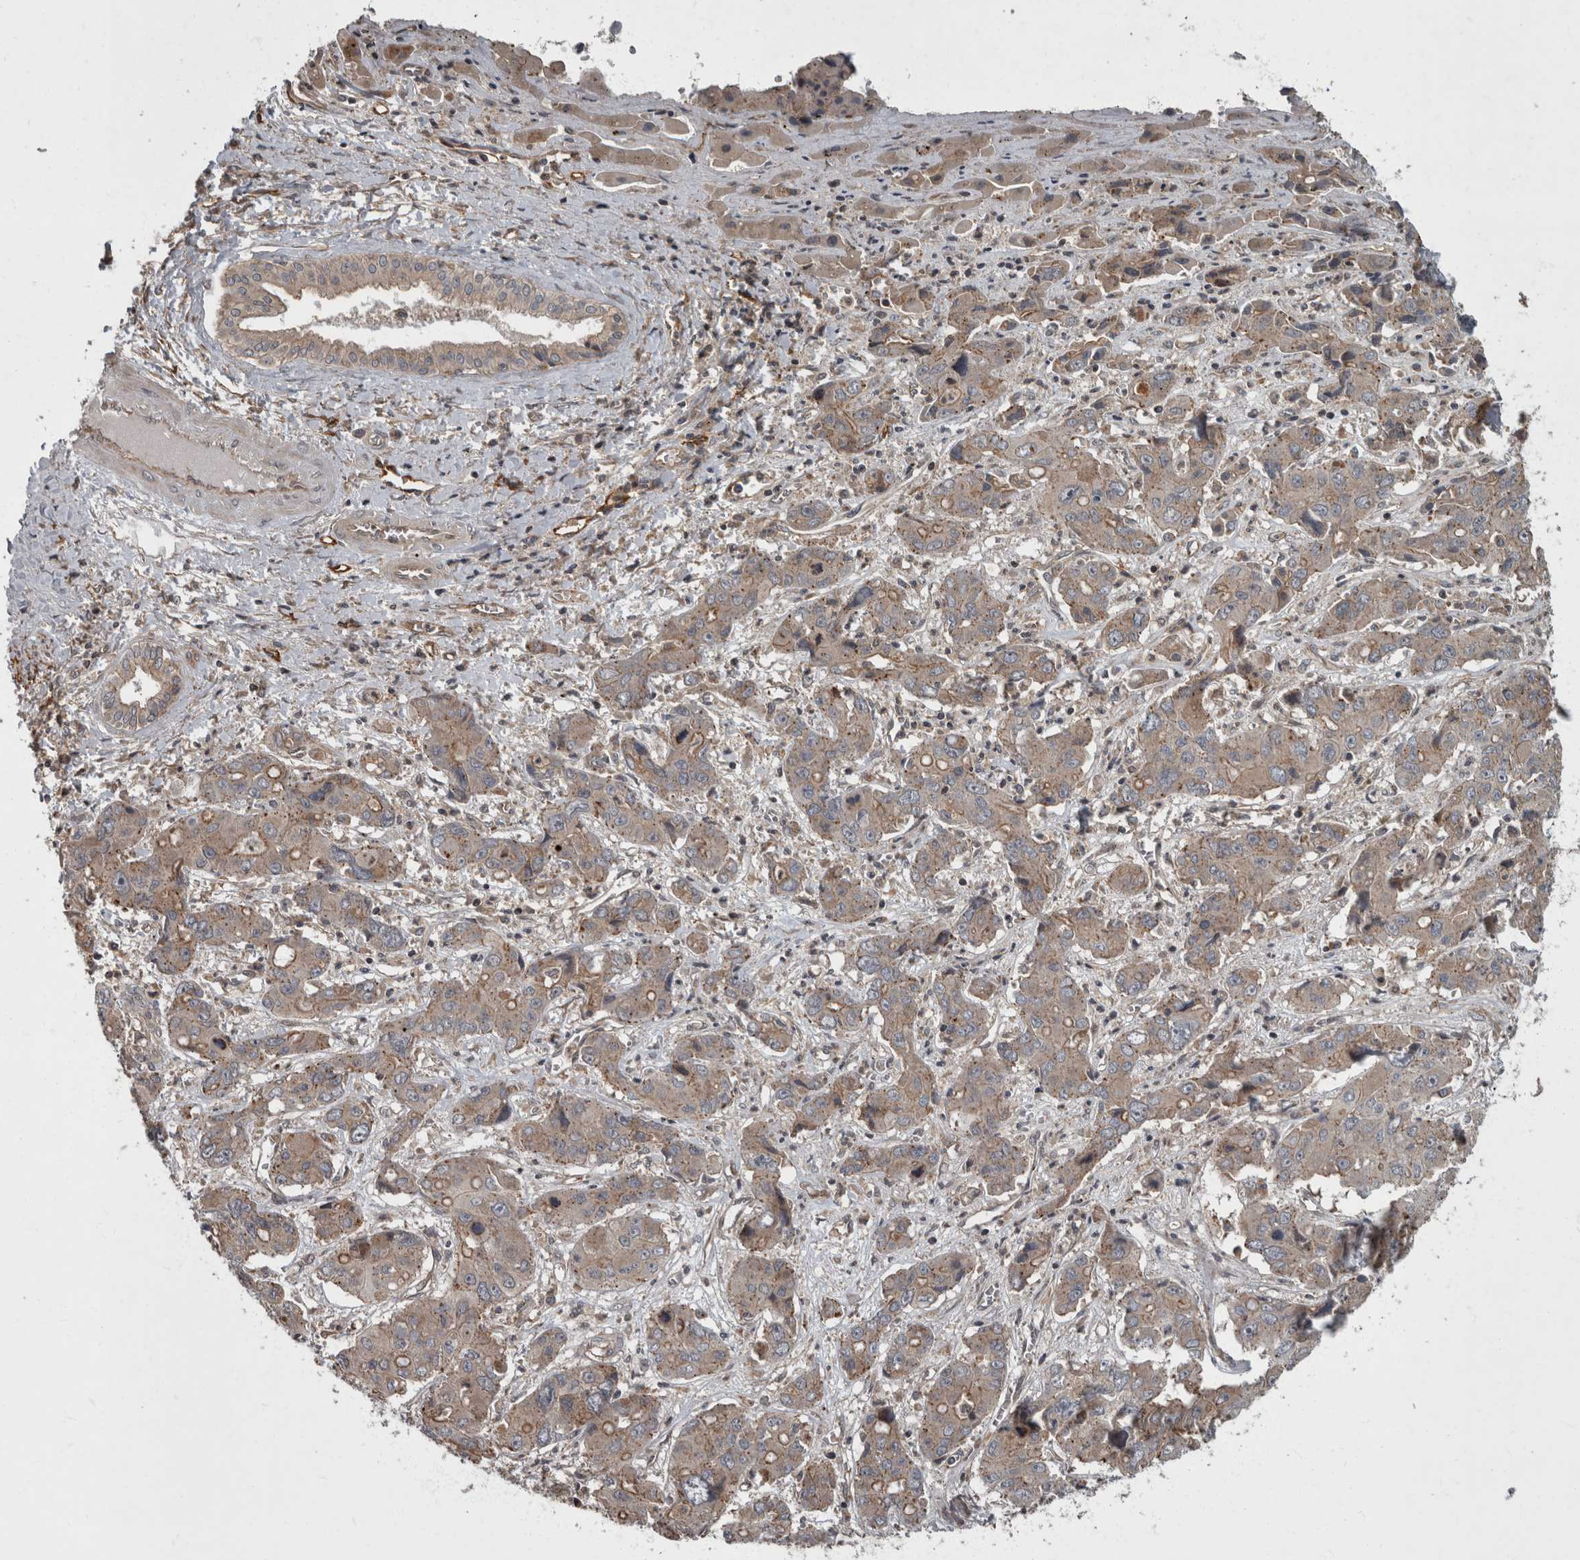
{"staining": {"intensity": "weak", "quantity": "<25%", "location": "cytoplasmic/membranous"}, "tissue": "liver cancer", "cell_type": "Tumor cells", "image_type": "cancer", "snomed": [{"axis": "morphology", "description": "Cholangiocarcinoma"}, {"axis": "topography", "description": "Liver"}], "caption": "A micrograph of cholangiocarcinoma (liver) stained for a protein reveals no brown staining in tumor cells. (DAB immunohistochemistry visualized using brightfield microscopy, high magnification).", "gene": "VEGFD", "patient": {"sex": "male", "age": 67}}